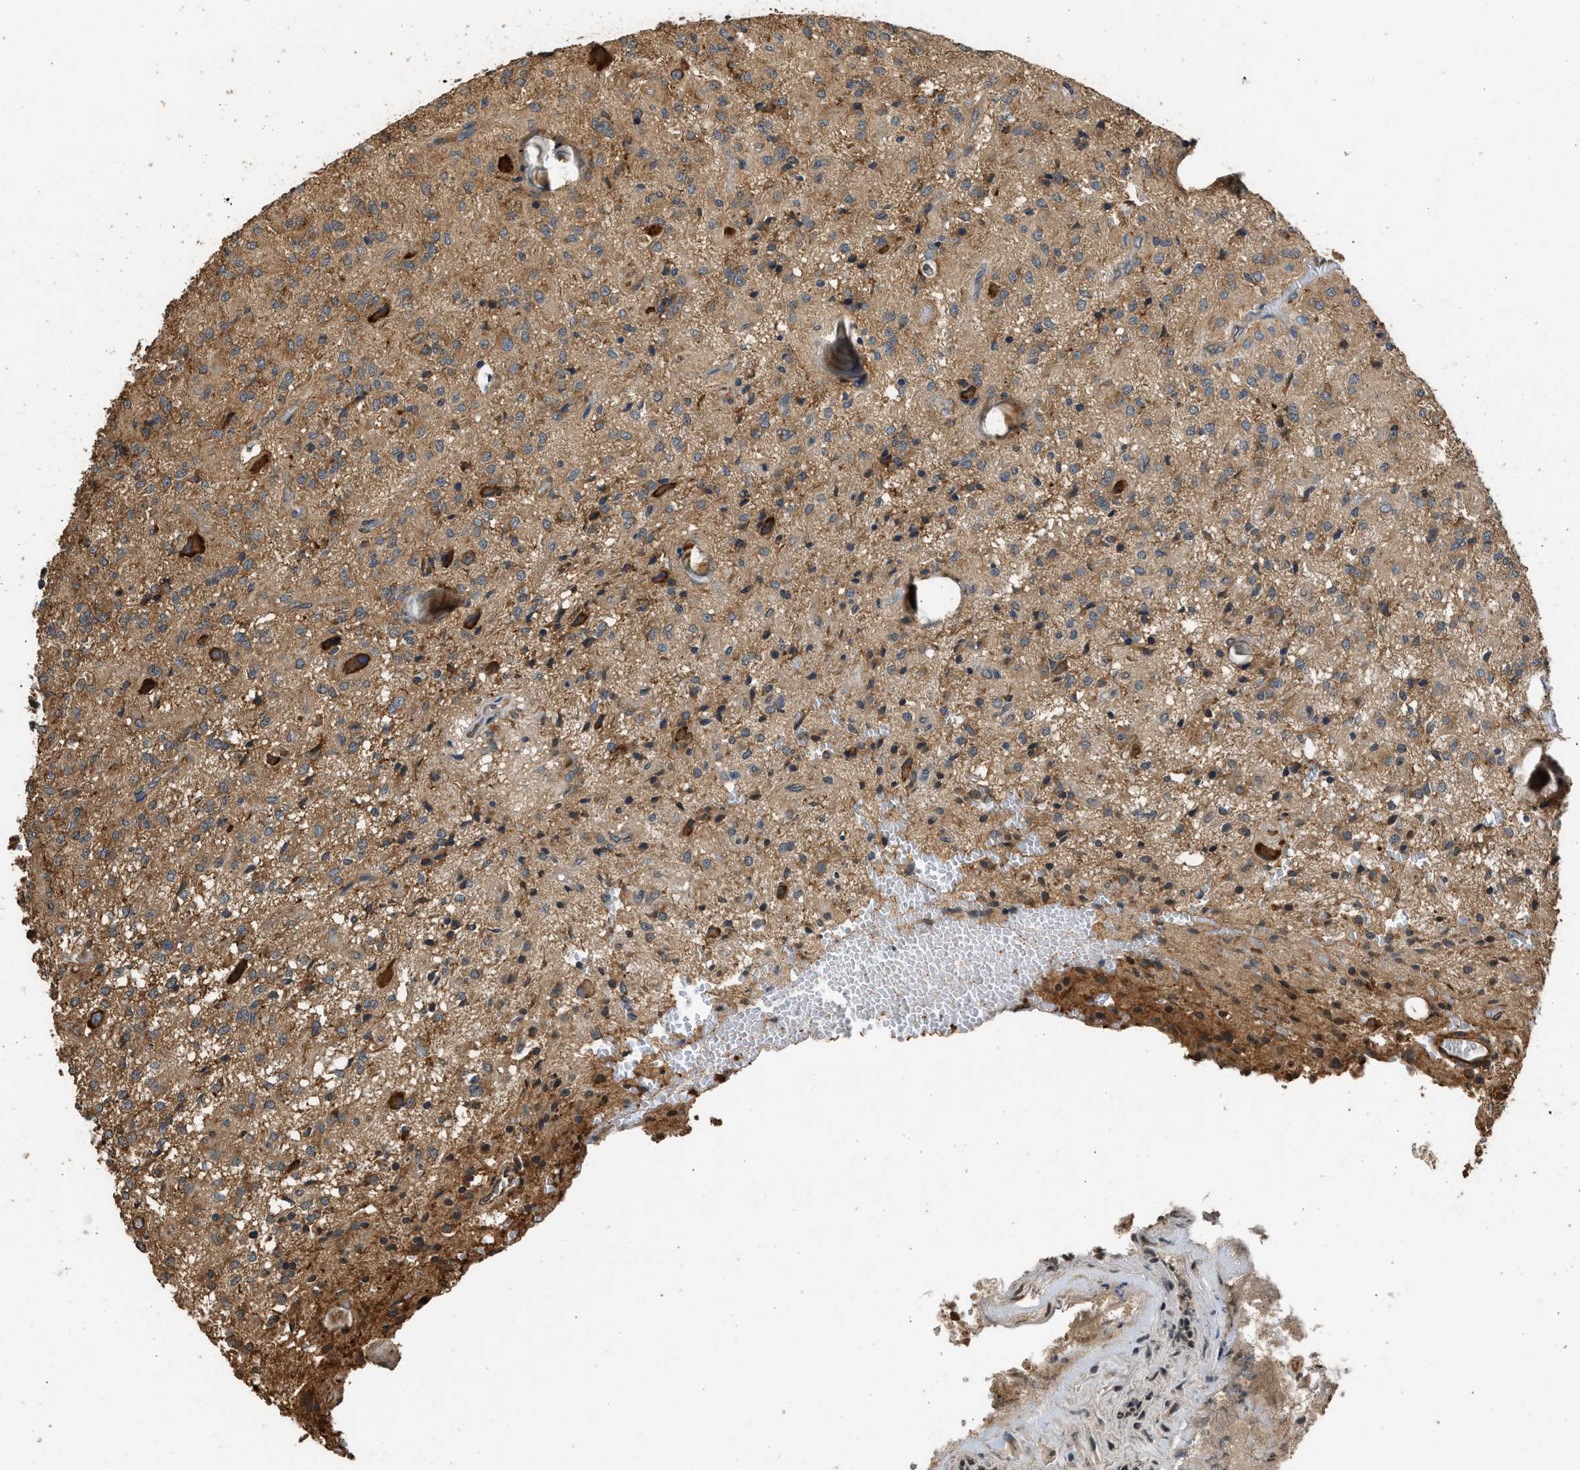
{"staining": {"intensity": "moderate", "quantity": ">75%", "location": "cytoplasmic/membranous"}, "tissue": "glioma", "cell_type": "Tumor cells", "image_type": "cancer", "snomed": [{"axis": "morphology", "description": "Glioma, malignant, High grade"}, {"axis": "topography", "description": "Brain"}], "caption": "A brown stain labels moderate cytoplasmic/membranous staining of a protein in glioma tumor cells. (DAB IHC with brightfield microscopy, high magnification).", "gene": "SLC36A4", "patient": {"sex": "female", "age": 59}}